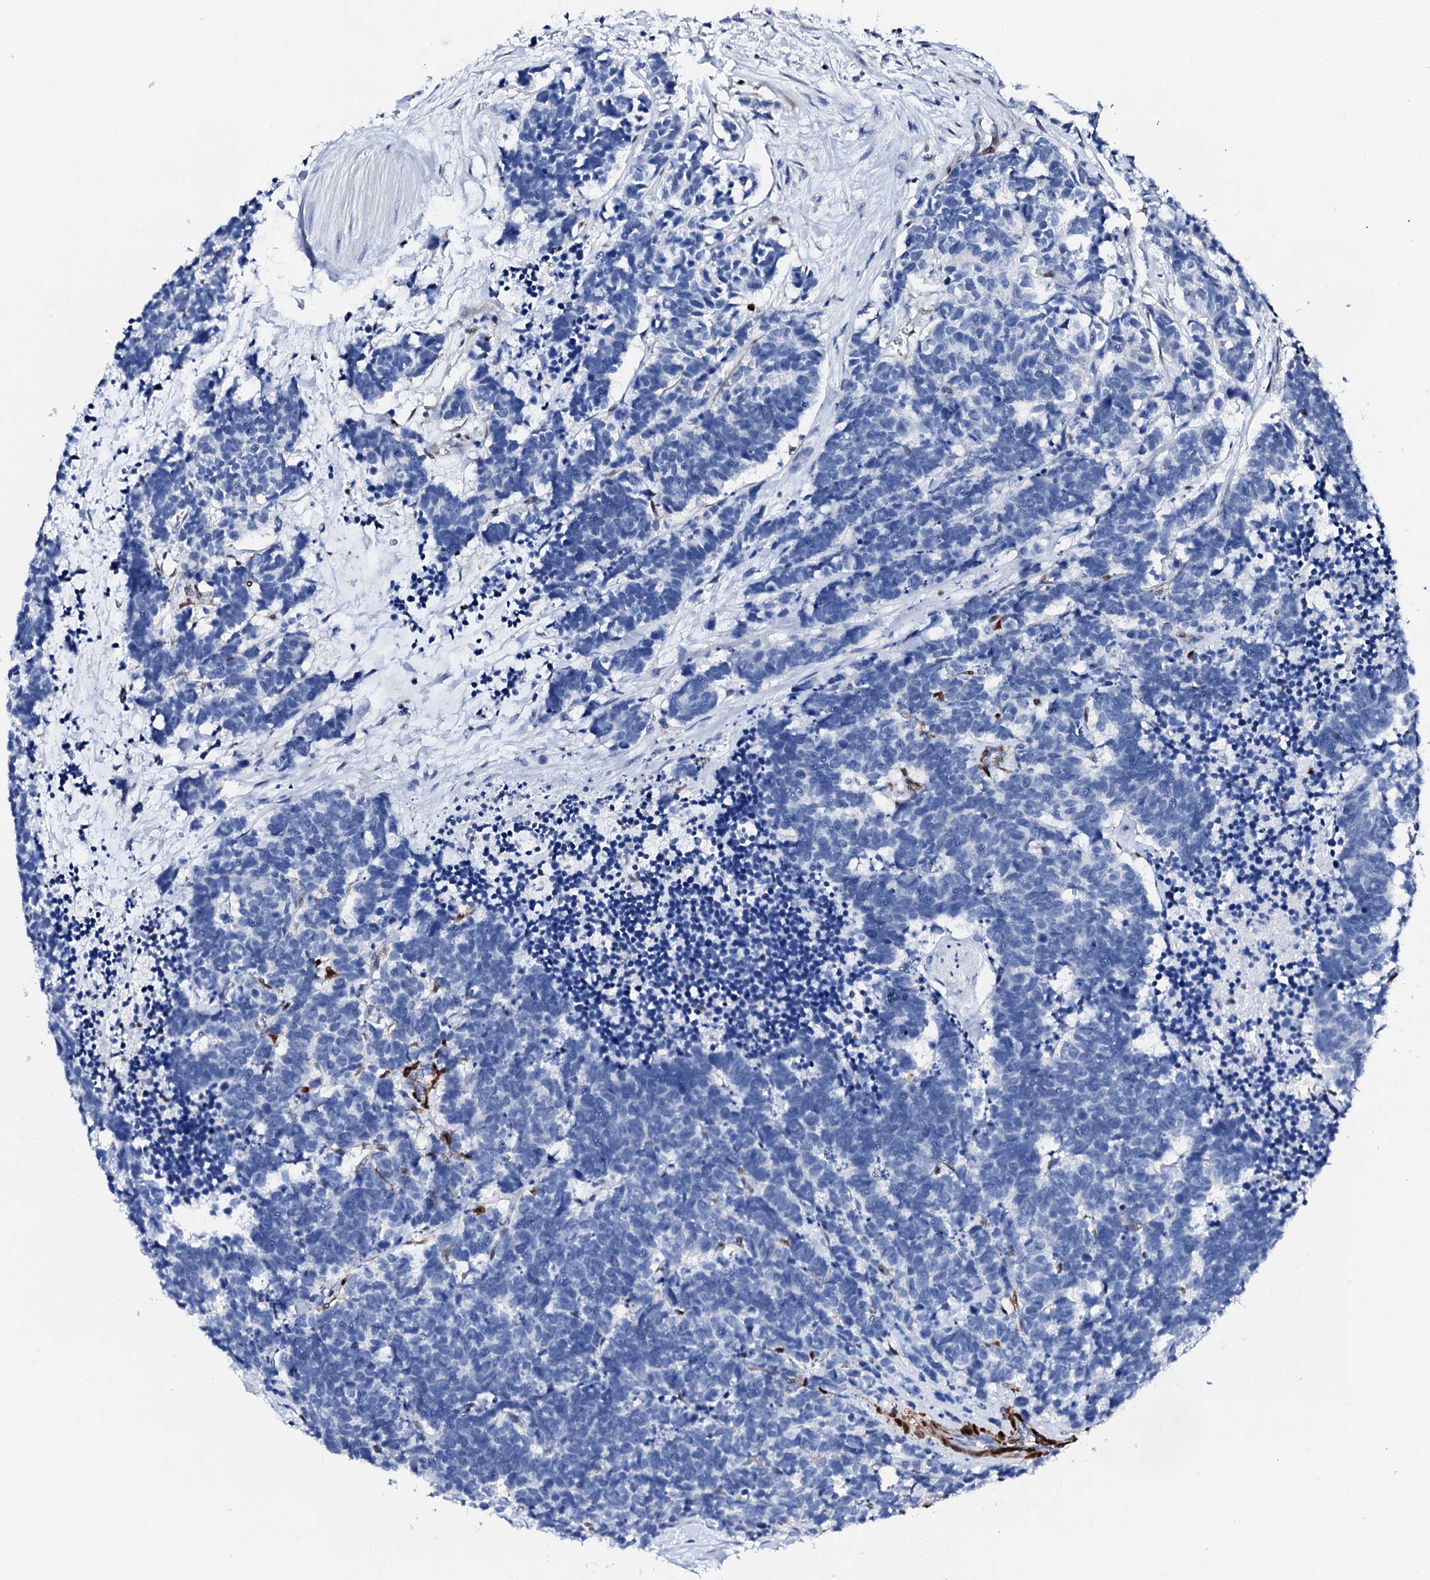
{"staining": {"intensity": "negative", "quantity": "none", "location": "none"}, "tissue": "carcinoid", "cell_type": "Tumor cells", "image_type": "cancer", "snomed": [{"axis": "morphology", "description": "Carcinoma, NOS"}, {"axis": "morphology", "description": "Carcinoid, malignant, NOS"}, {"axis": "topography", "description": "Urinary bladder"}], "caption": "There is no significant staining in tumor cells of carcinoid (malignant).", "gene": "NRIP2", "patient": {"sex": "male", "age": 57}}